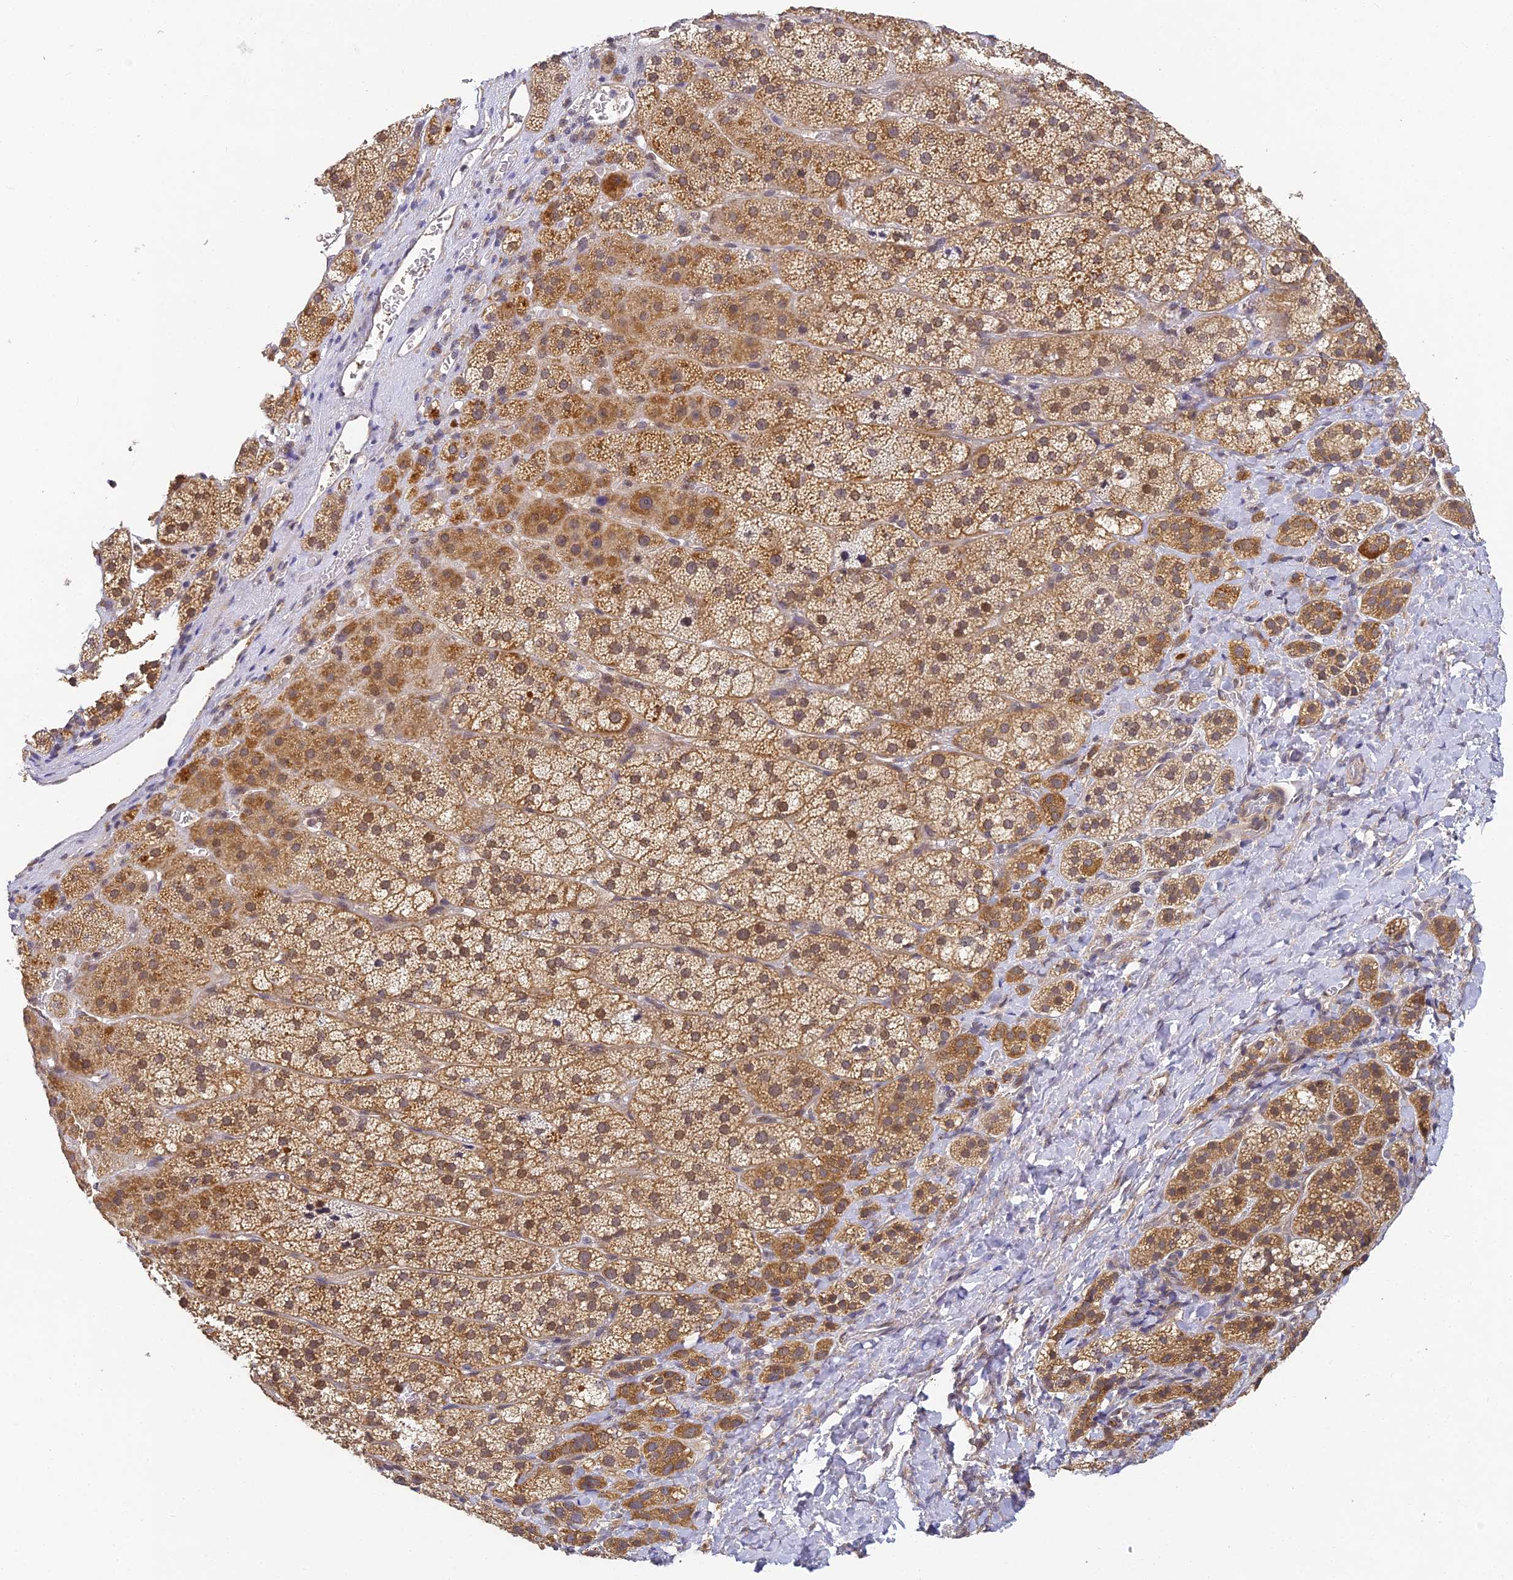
{"staining": {"intensity": "moderate", "quantity": "25%-75%", "location": "cytoplasmic/membranous,nuclear"}, "tissue": "adrenal gland", "cell_type": "Glandular cells", "image_type": "normal", "snomed": [{"axis": "morphology", "description": "Normal tissue, NOS"}, {"axis": "topography", "description": "Adrenal gland"}], "caption": "High-magnification brightfield microscopy of unremarkable adrenal gland stained with DAB (brown) and counterstained with hematoxylin (blue). glandular cells exhibit moderate cytoplasmic/membranous,nuclear positivity is appreciated in approximately25%-75% of cells. (Brightfield microscopy of DAB IHC at high magnification).", "gene": "DNAAF10", "patient": {"sex": "female", "age": 44}}